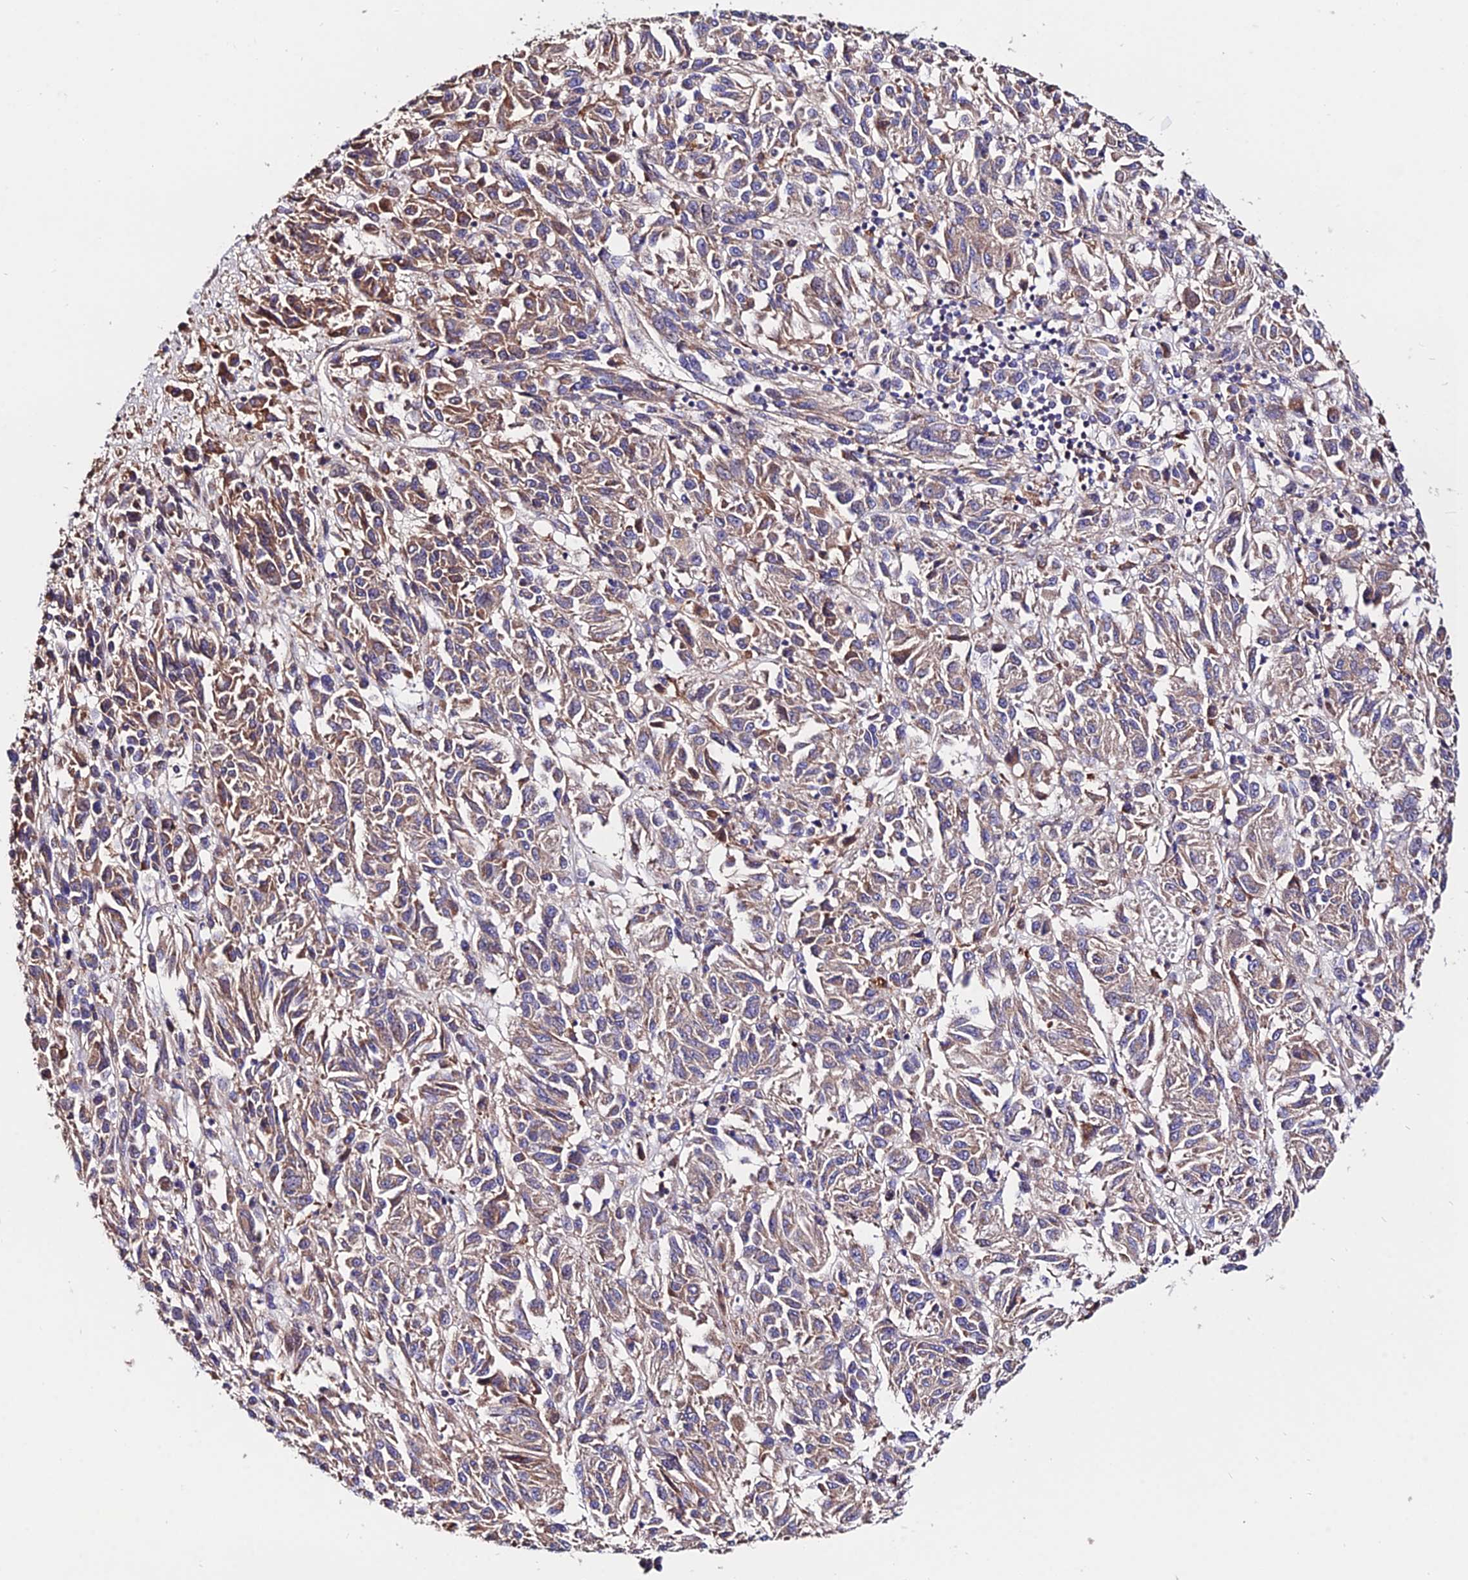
{"staining": {"intensity": "moderate", "quantity": "25%-75%", "location": "cytoplasmic/membranous"}, "tissue": "melanoma", "cell_type": "Tumor cells", "image_type": "cancer", "snomed": [{"axis": "morphology", "description": "Malignant melanoma, Metastatic site"}, {"axis": "topography", "description": "Lung"}], "caption": "Melanoma was stained to show a protein in brown. There is medium levels of moderate cytoplasmic/membranous staining in about 25%-75% of tumor cells. (IHC, brightfield microscopy, high magnification).", "gene": "CDC37L1", "patient": {"sex": "male", "age": 64}}